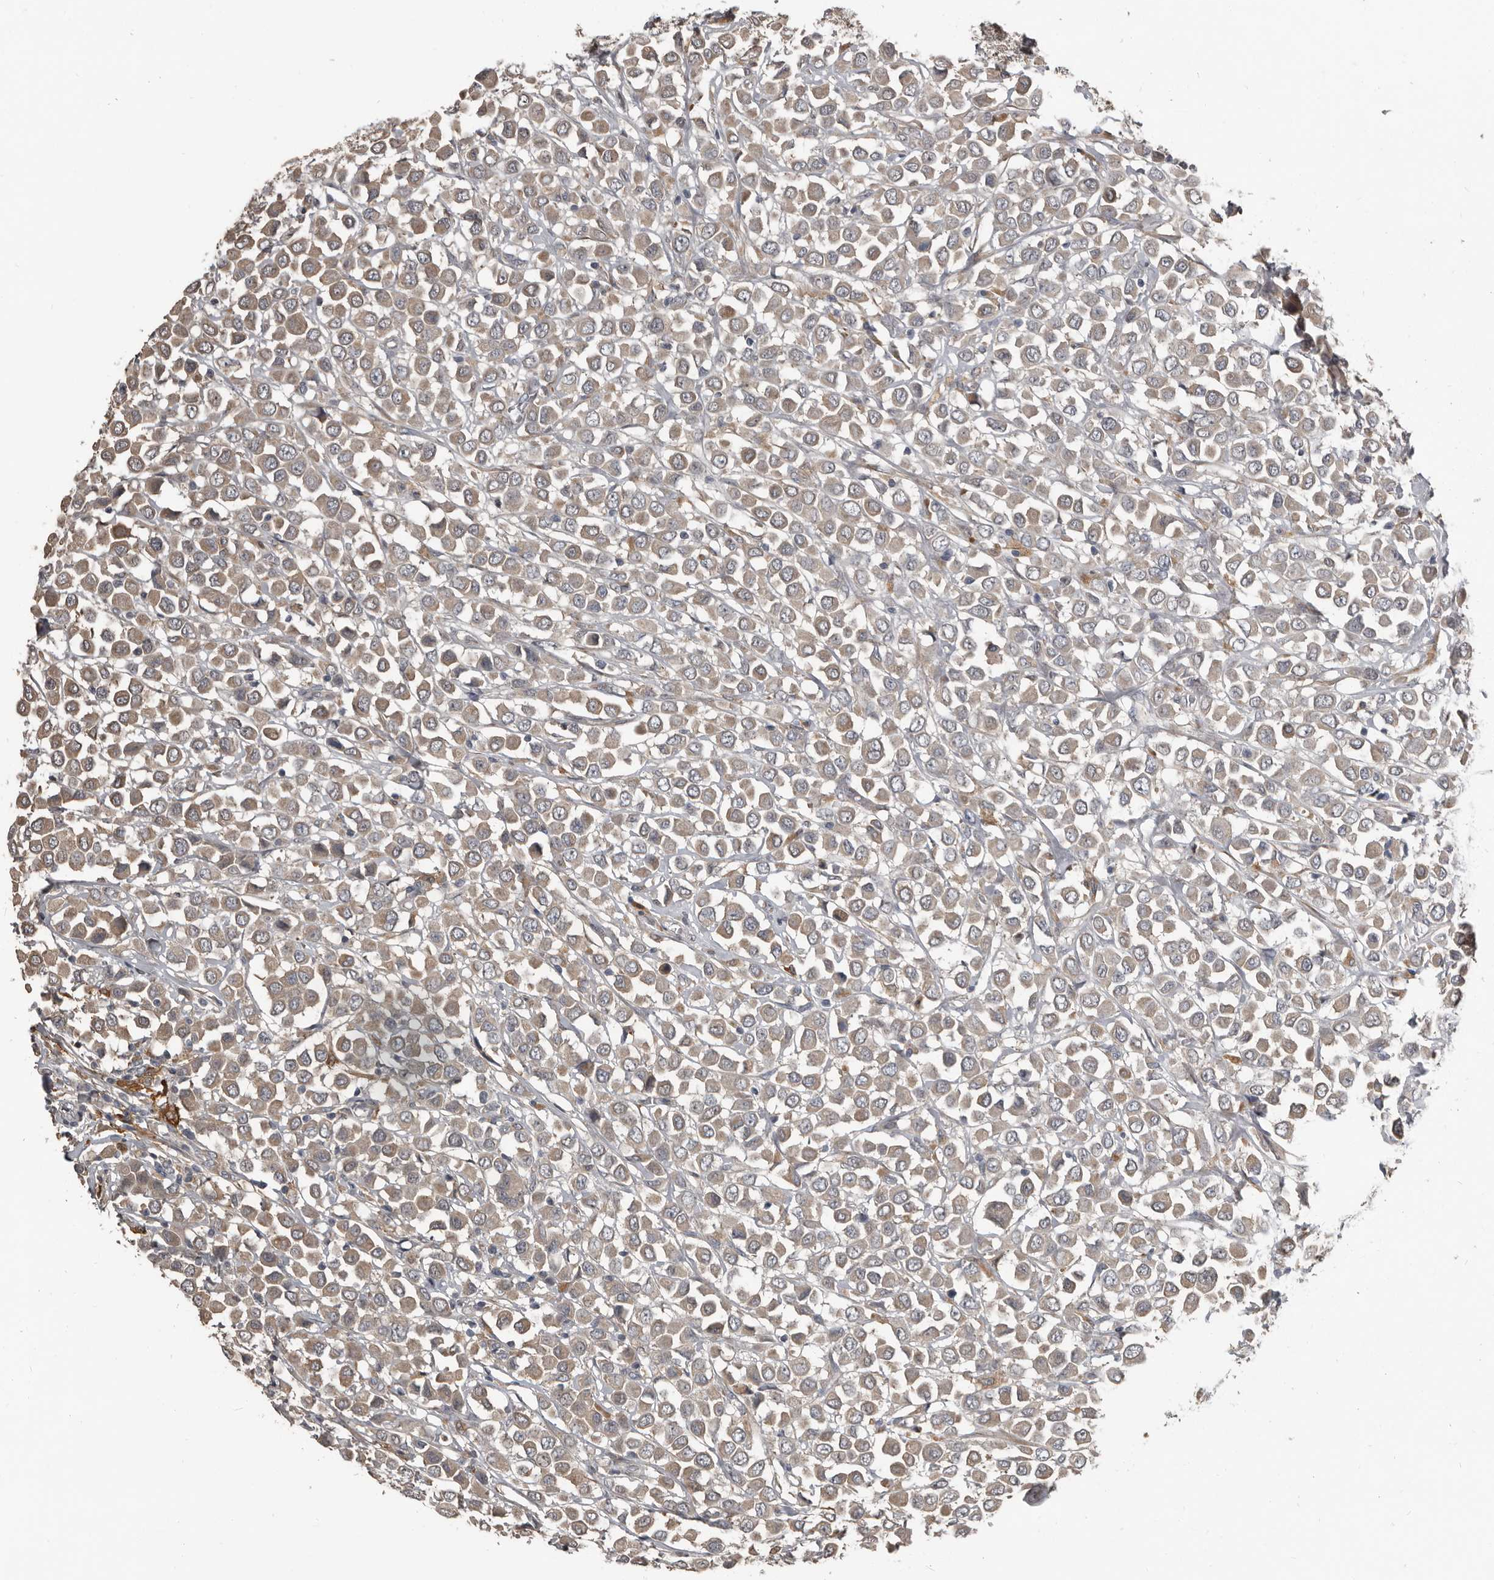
{"staining": {"intensity": "weak", "quantity": ">75%", "location": "cytoplasmic/membranous"}, "tissue": "breast cancer", "cell_type": "Tumor cells", "image_type": "cancer", "snomed": [{"axis": "morphology", "description": "Duct carcinoma"}, {"axis": "topography", "description": "Breast"}], "caption": "Weak cytoplasmic/membranous protein expression is seen in approximately >75% of tumor cells in breast intraductal carcinoma.", "gene": "KCNJ8", "patient": {"sex": "female", "age": 61}}